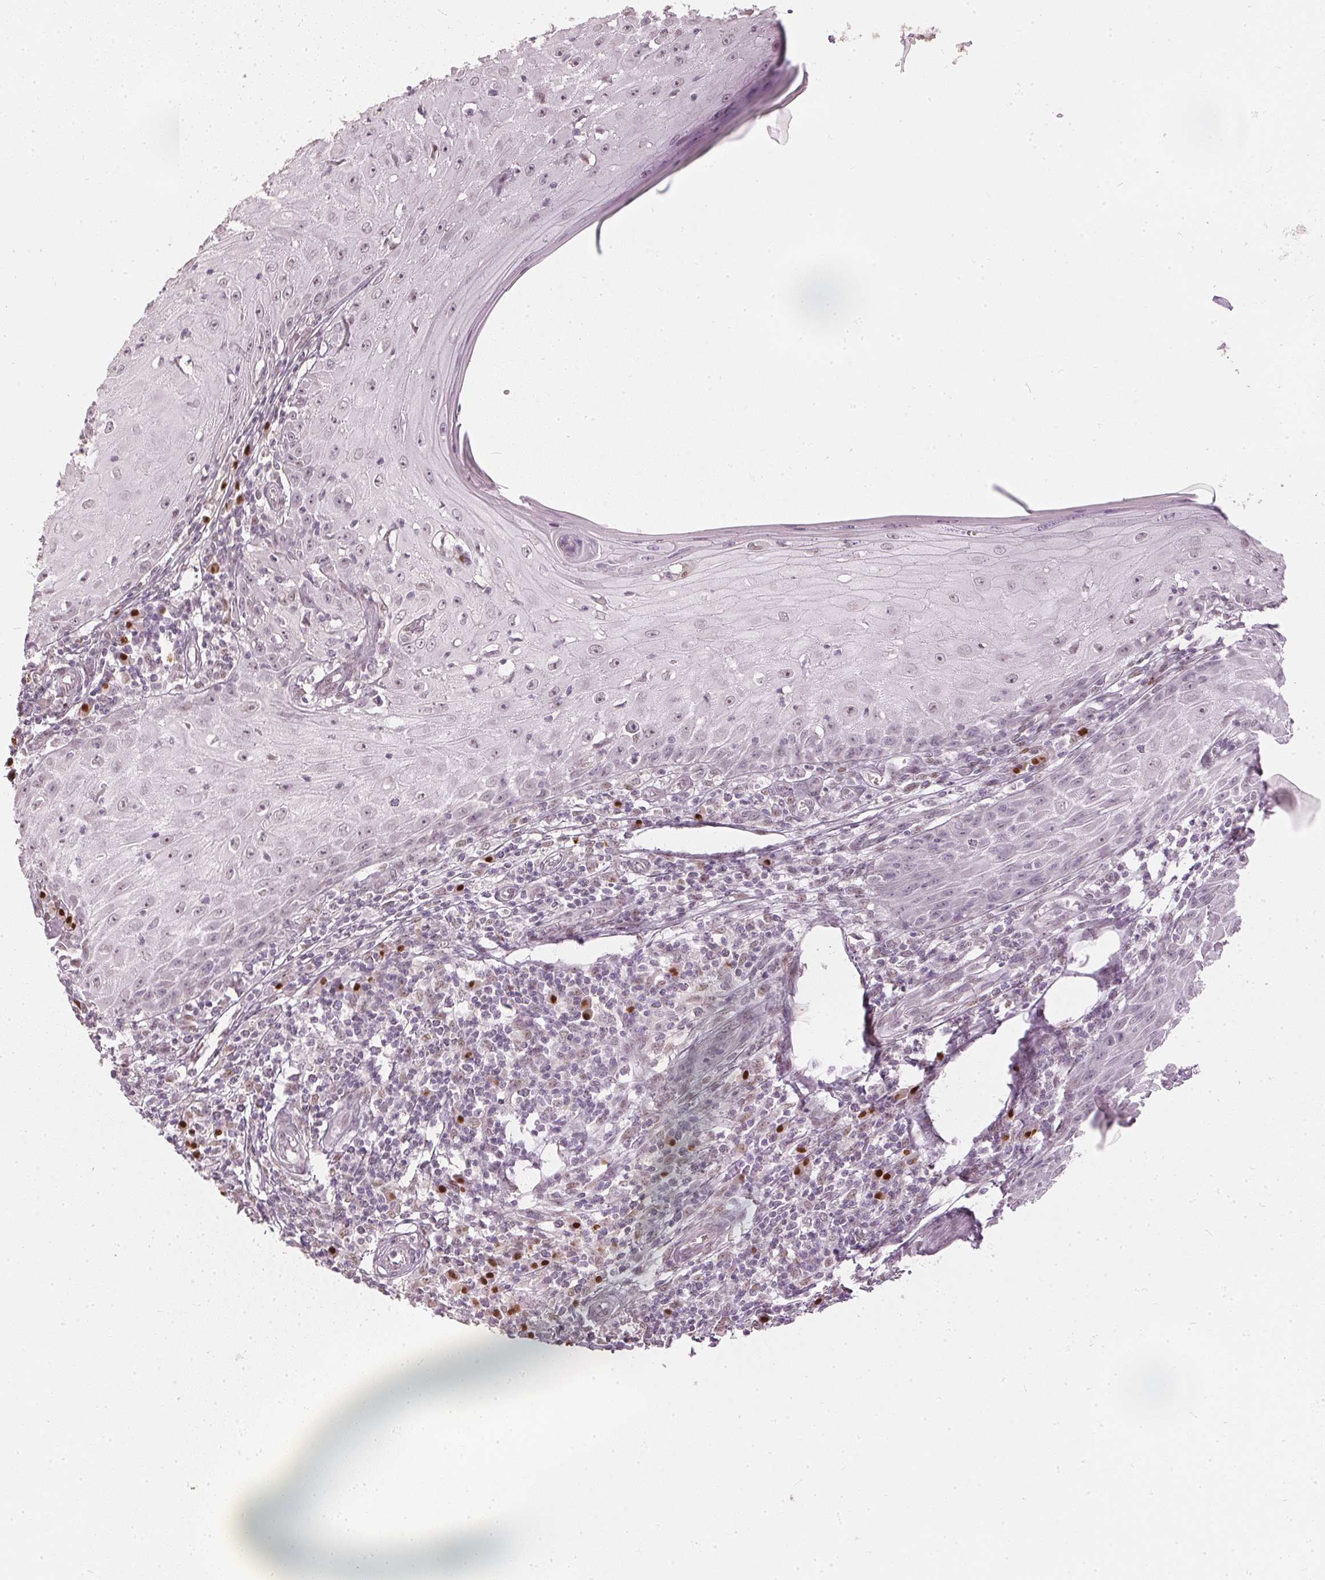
{"staining": {"intensity": "negative", "quantity": "none", "location": "none"}, "tissue": "skin cancer", "cell_type": "Tumor cells", "image_type": "cancer", "snomed": [{"axis": "morphology", "description": "Squamous cell carcinoma, NOS"}, {"axis": "topography", "description": "Skin"}], "caption": "Tumor cells are negative for brown protein staining in skin squamous cell carcinoma.", "gene": "SLC39A3", "patient": {"sex": "female", "age": 73}}